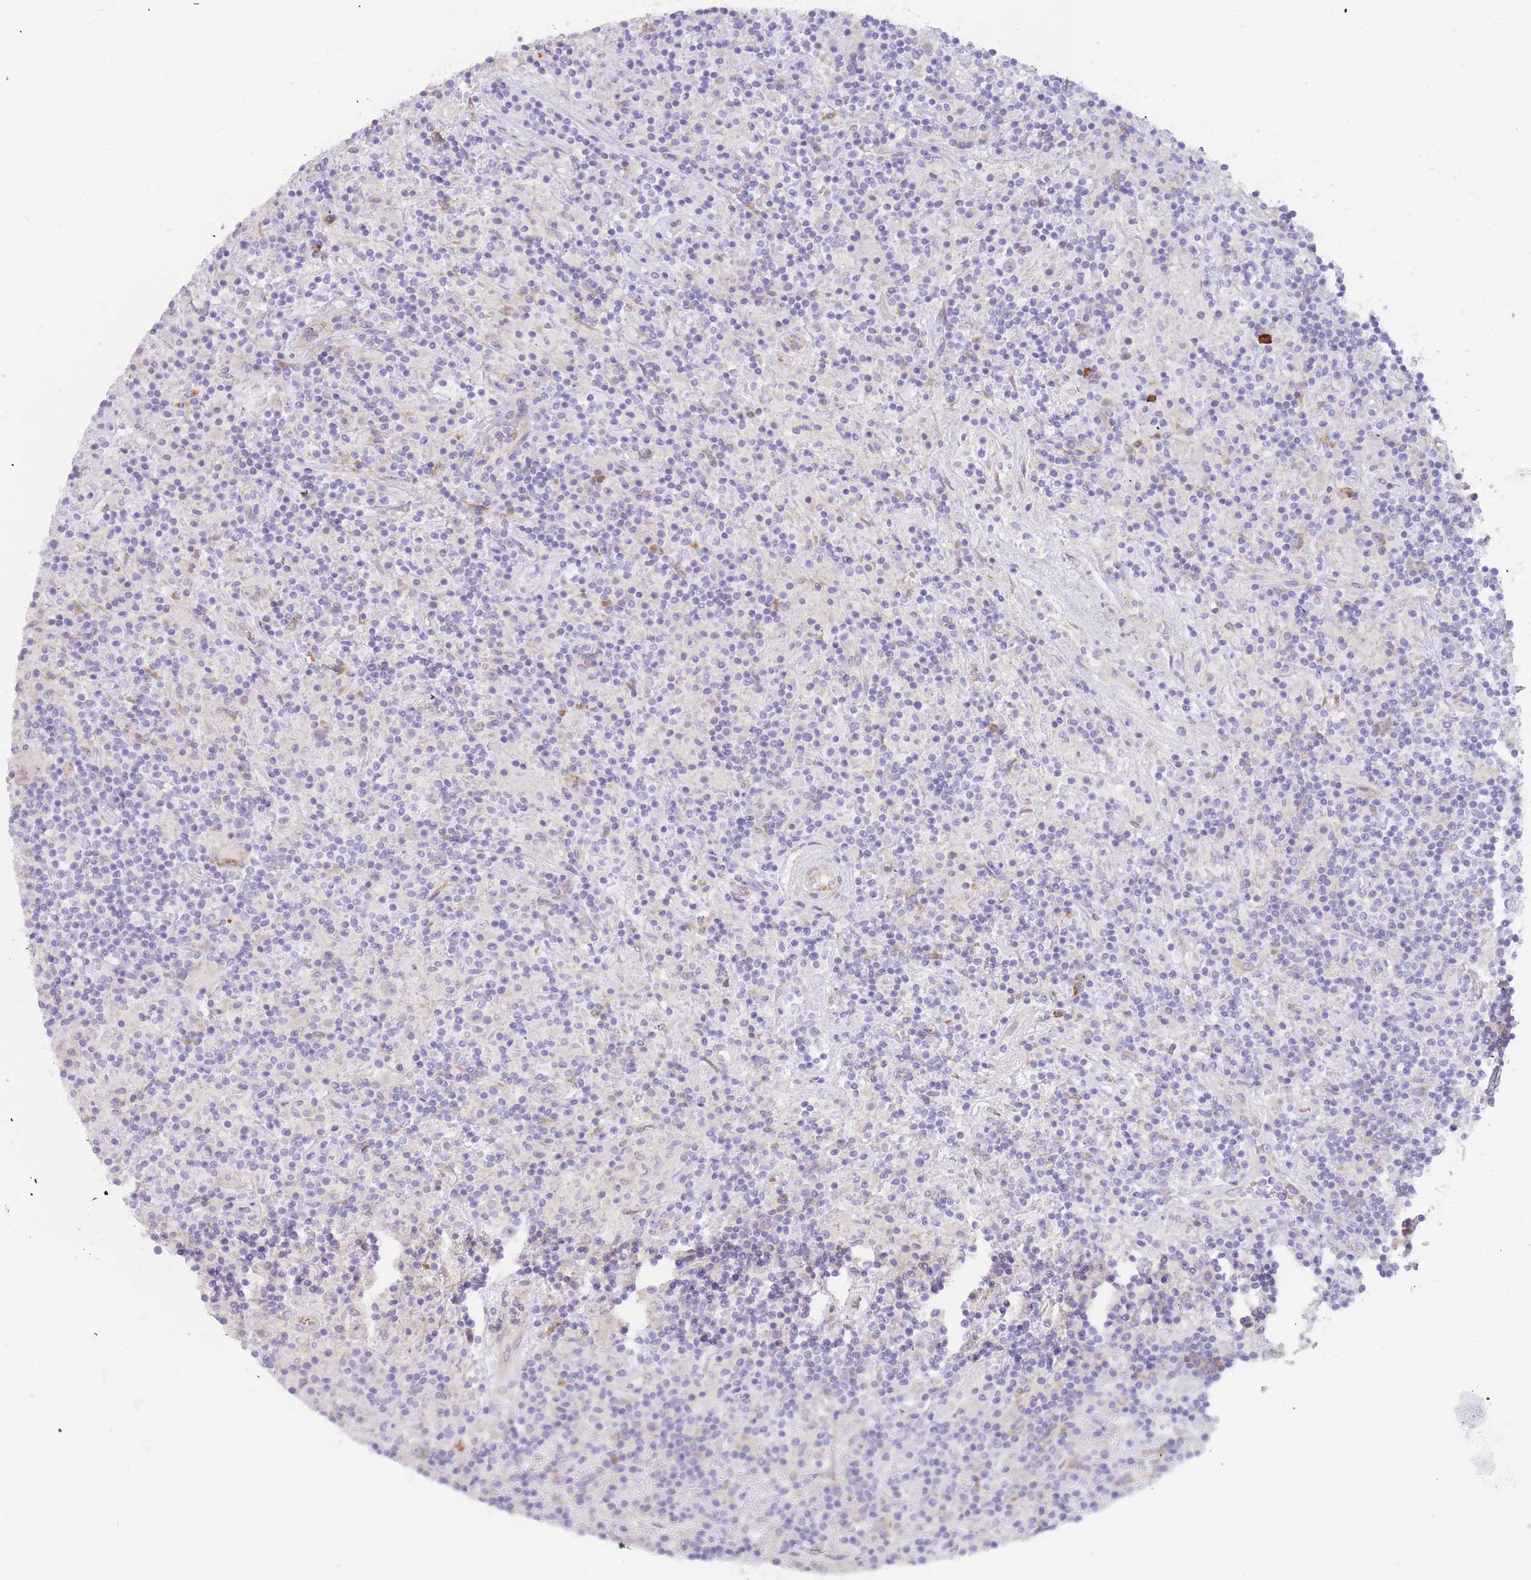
{"staining": {"intensity": "negative", "quantity": "none", "location": "none"}, "tissue": "lymphoma", "cell_type": "Tumor cells", "image_type": "cancer", "snomed": [{"axis": "morphology", "description": "Hodgkin's disease, NOS"}, {"axis": "topography", "description": "Lymph node"}], "caption": "An IHC image of lymphoma is shown. There is no staining in tumor cells of lymphoma.", "gene": "SLC35E4", "patient": {"sex": "male", "age": 70}}